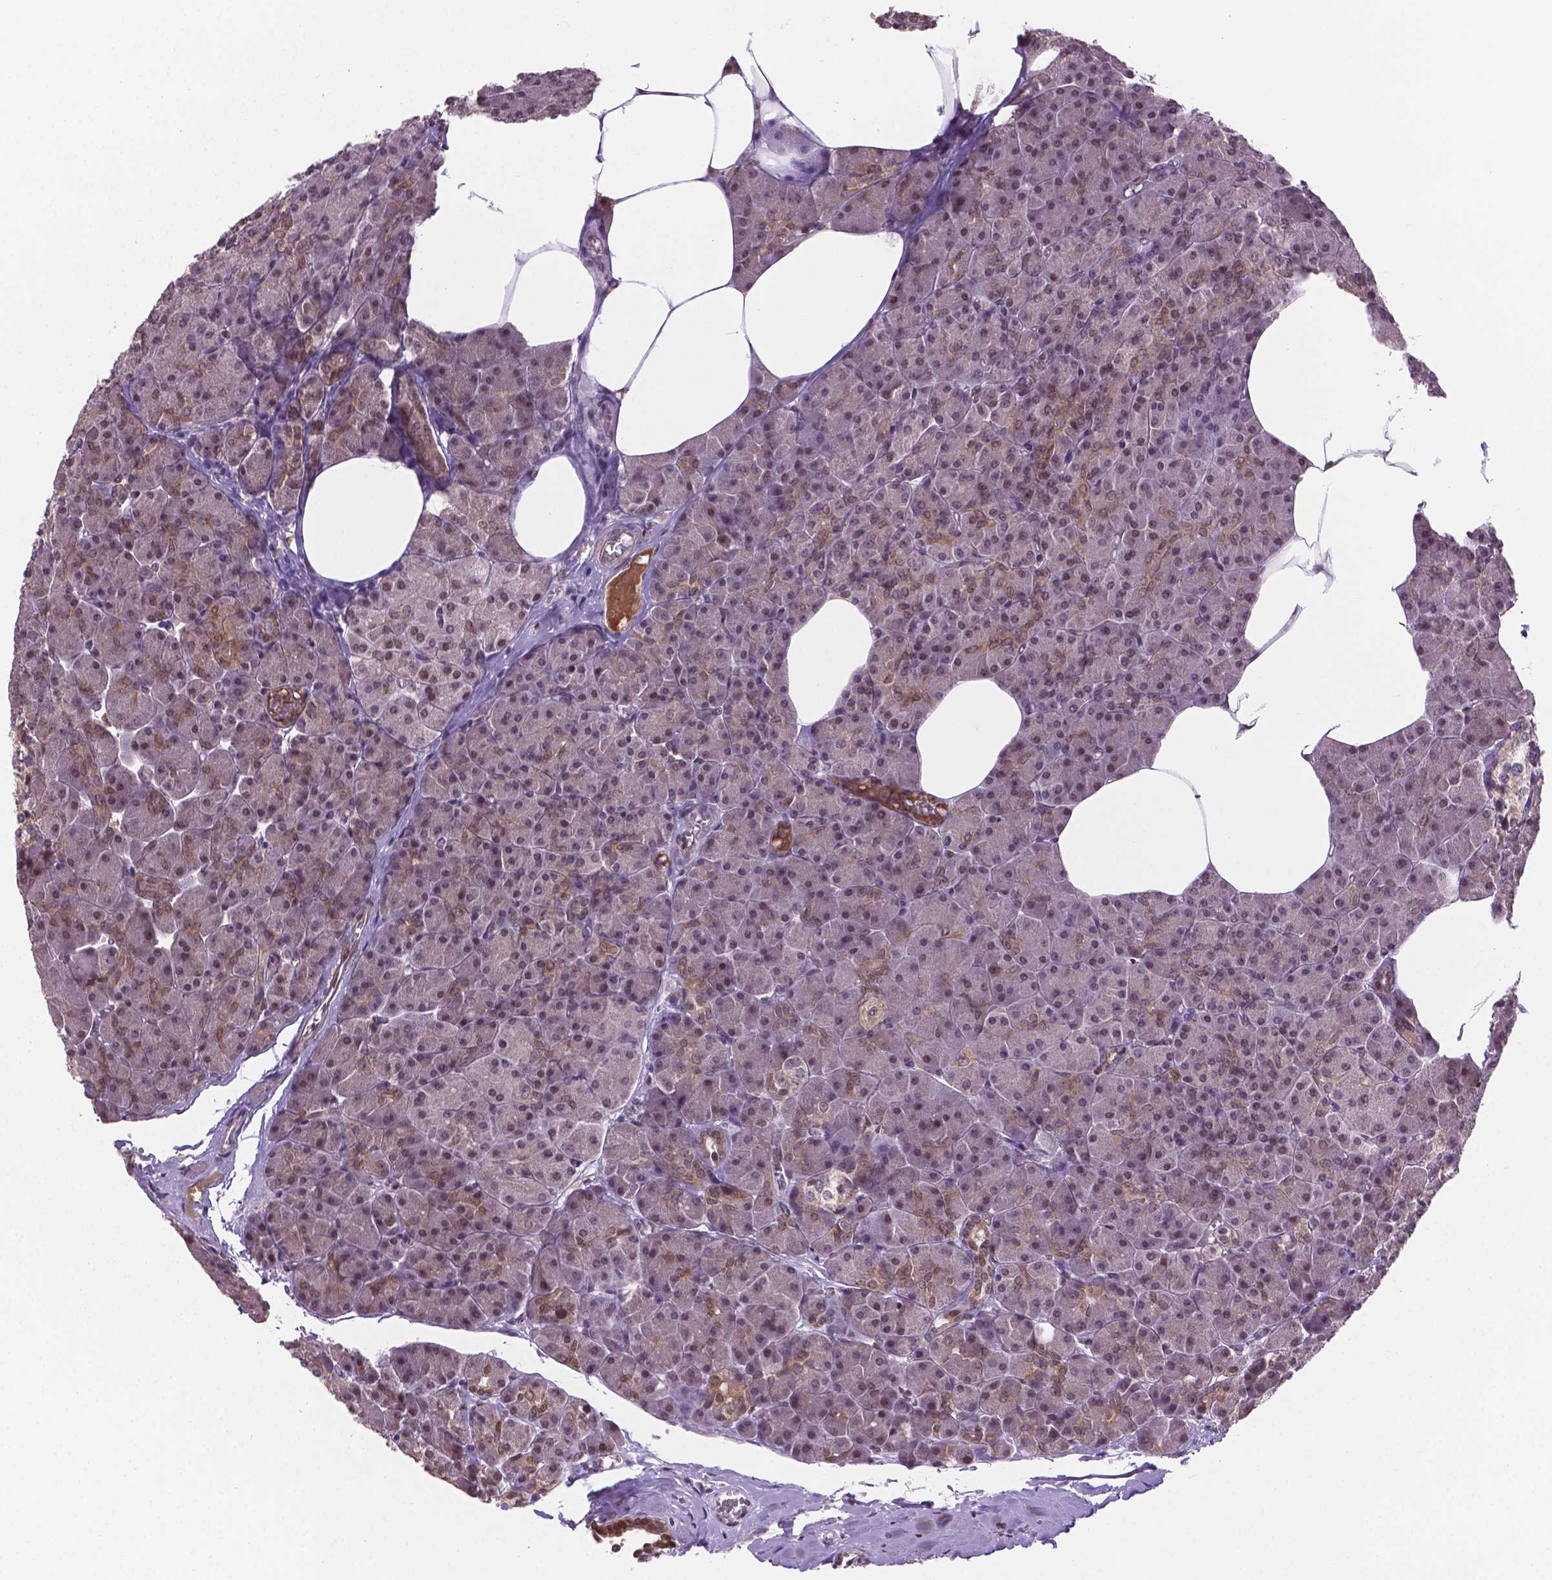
{"staining": {"intensity": "weak", "quantity": "25%-75%", "location": "cytoplasmic/membranous,nuclear"}, "tissue": "pancreas", "cell_type": "Exocrine glandular cells", "image_type": "normal", "snomed": [{"axis": "morphology", "description": "Normal tissue, NOS"}, {"axis": "topography", "description": "Pancreas"}], "caption": "Immunohistochemical staining of benign pancreas shows 25%-75% levels of weak cytoplasmic/membranous,nuclear protein staining in about 25%-75% of exocrine glandular cells. The staining was performed using DAB (3,3'-diaminobenzidine), with brown indicating positive protein expression. Nuclei are stained blue with hematoxylin.", "gene": "ENSG00000289700", "patient": {"sex": "female", "age": 45}}